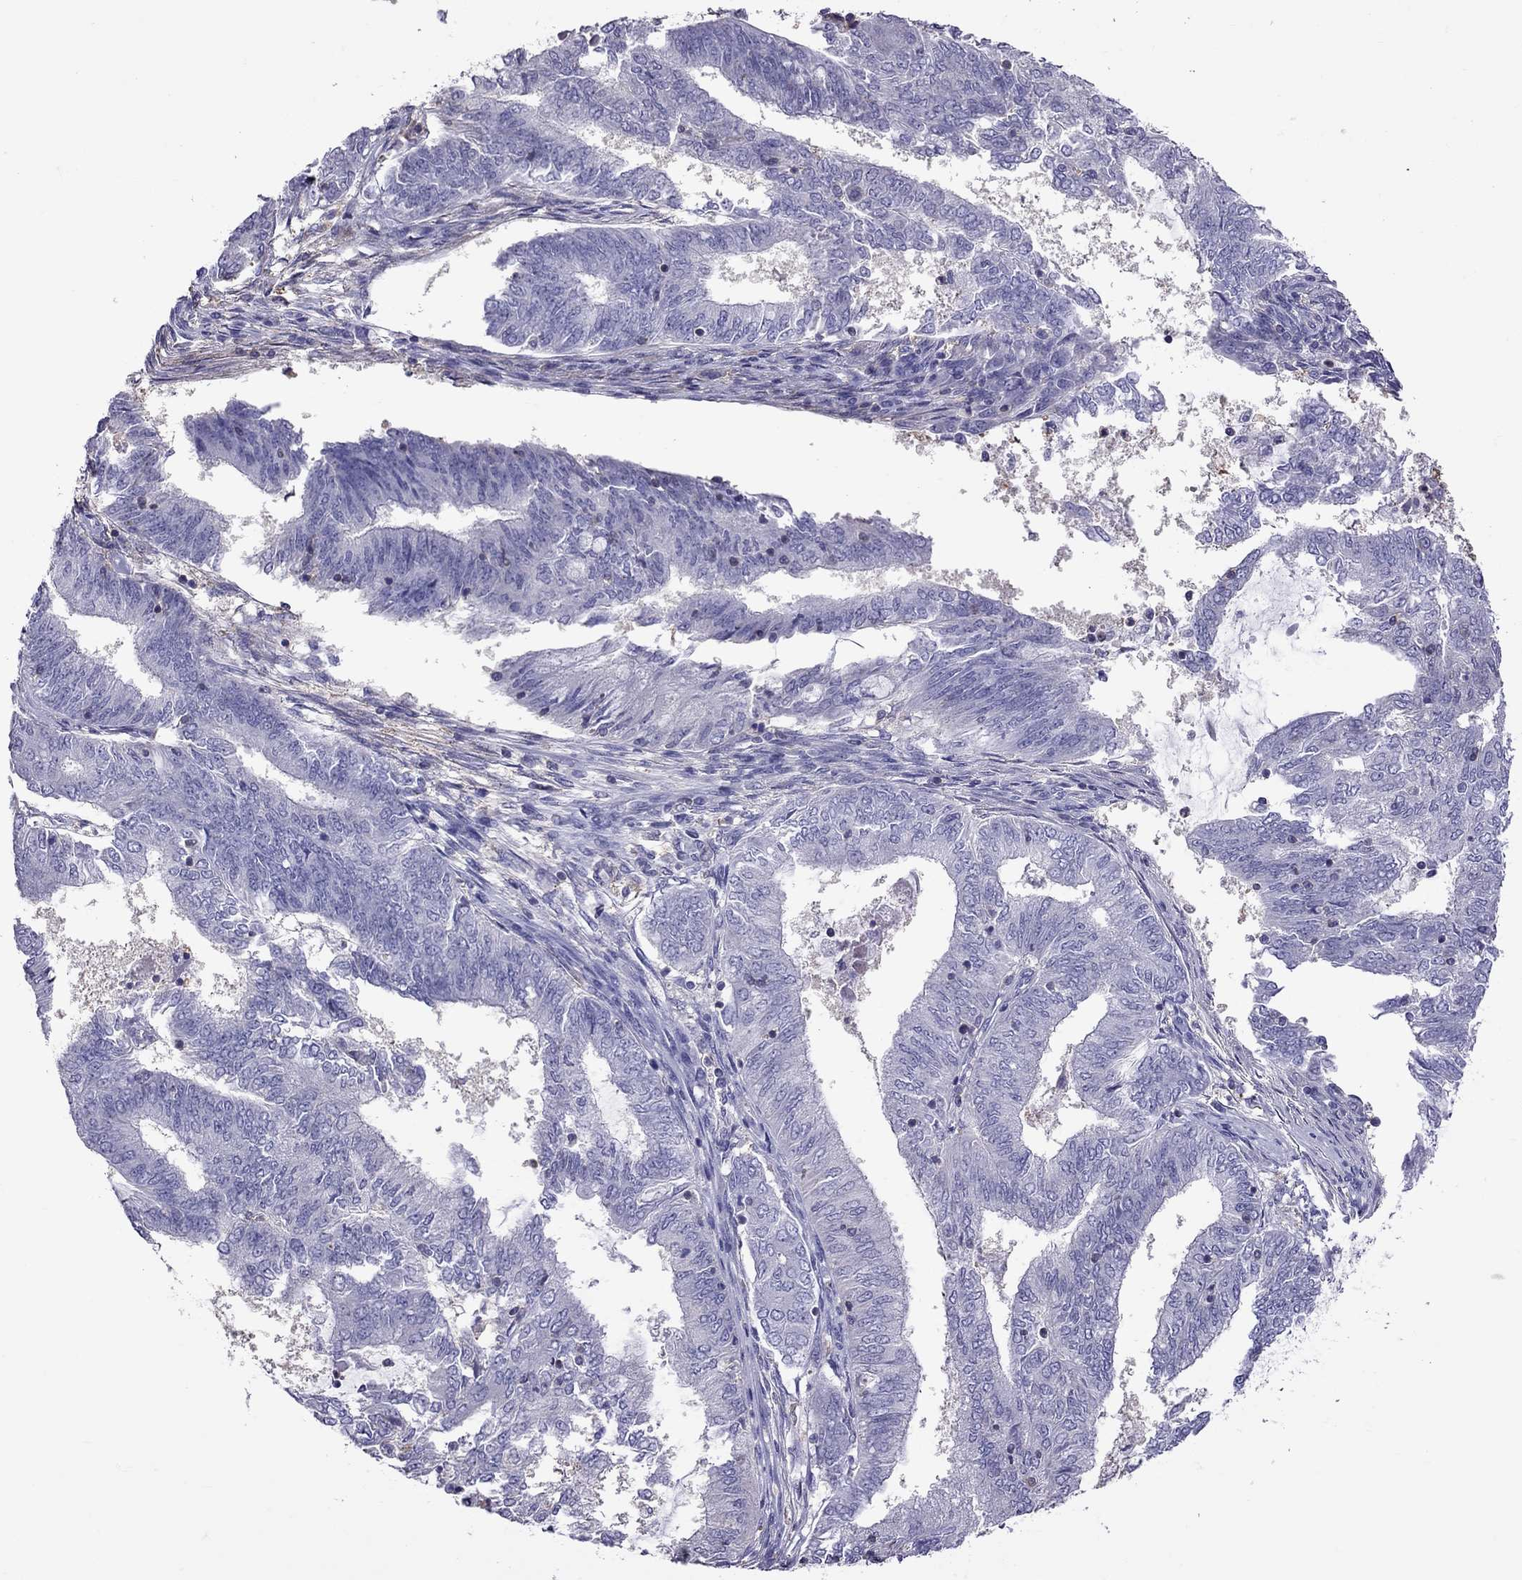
{"staining": {"intensity": "negative", "quantity": "none", "location": "none"}, "tissue": "endometrial cancer", "cell_type": "Tumor cells", "image_type": "cancer", "snomed": [{"axis": "morphology", "description": "Adenocarcinoma, NOS"}, {"axis": "topography", "description": "Endometrium"}], "caption": "This is a micrograph of immunohistochemistry (IHC) staining of endometrial adenocarcinoma, which shows no expression in tumor cells.", "gene": "TEX22", "patient": {"sex": "female", "age": 62}}